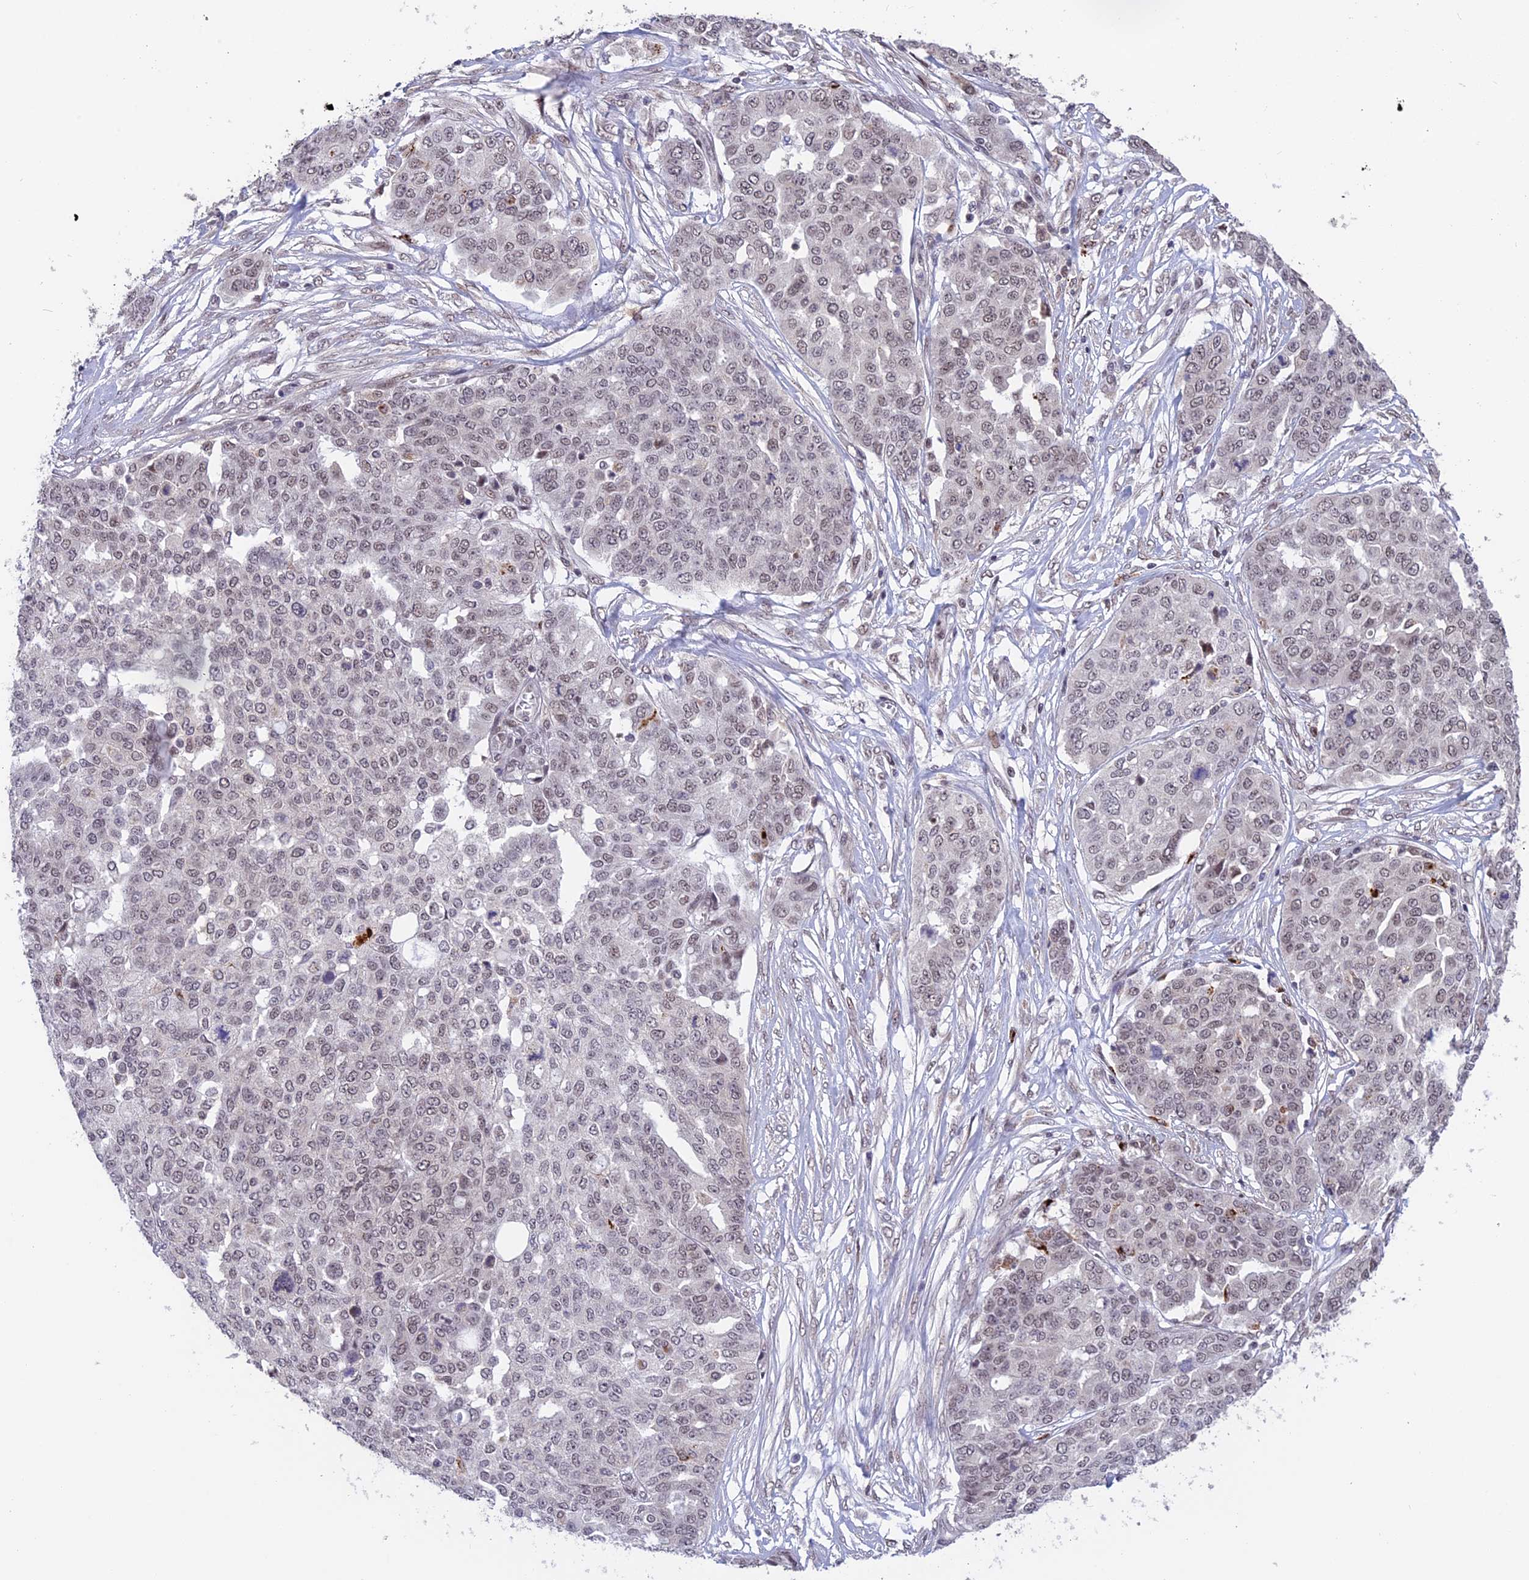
{"staining": {"intensity": "weak", "quantity": "<25%", "location": "nuclear"}, "tissue": "ovarian cancer", "cell_type": "Tumor cells", "image_type": "cancer", "snomed": [{"axis": "morphology", "description": "Cystadenocarcinoma, serous, NOS"}, {"axis": "topography", "description": "Soft tissue"}, {"axis": "topography", "description": "Ovary"}], "caption": "A histopathology image of serous cystadenocarcinoma (ovarian) stained for a protein reveals no brown staining in tumor cells.", "gene": "POLR2C", "patient": {"sex": "female", "age": 57}}